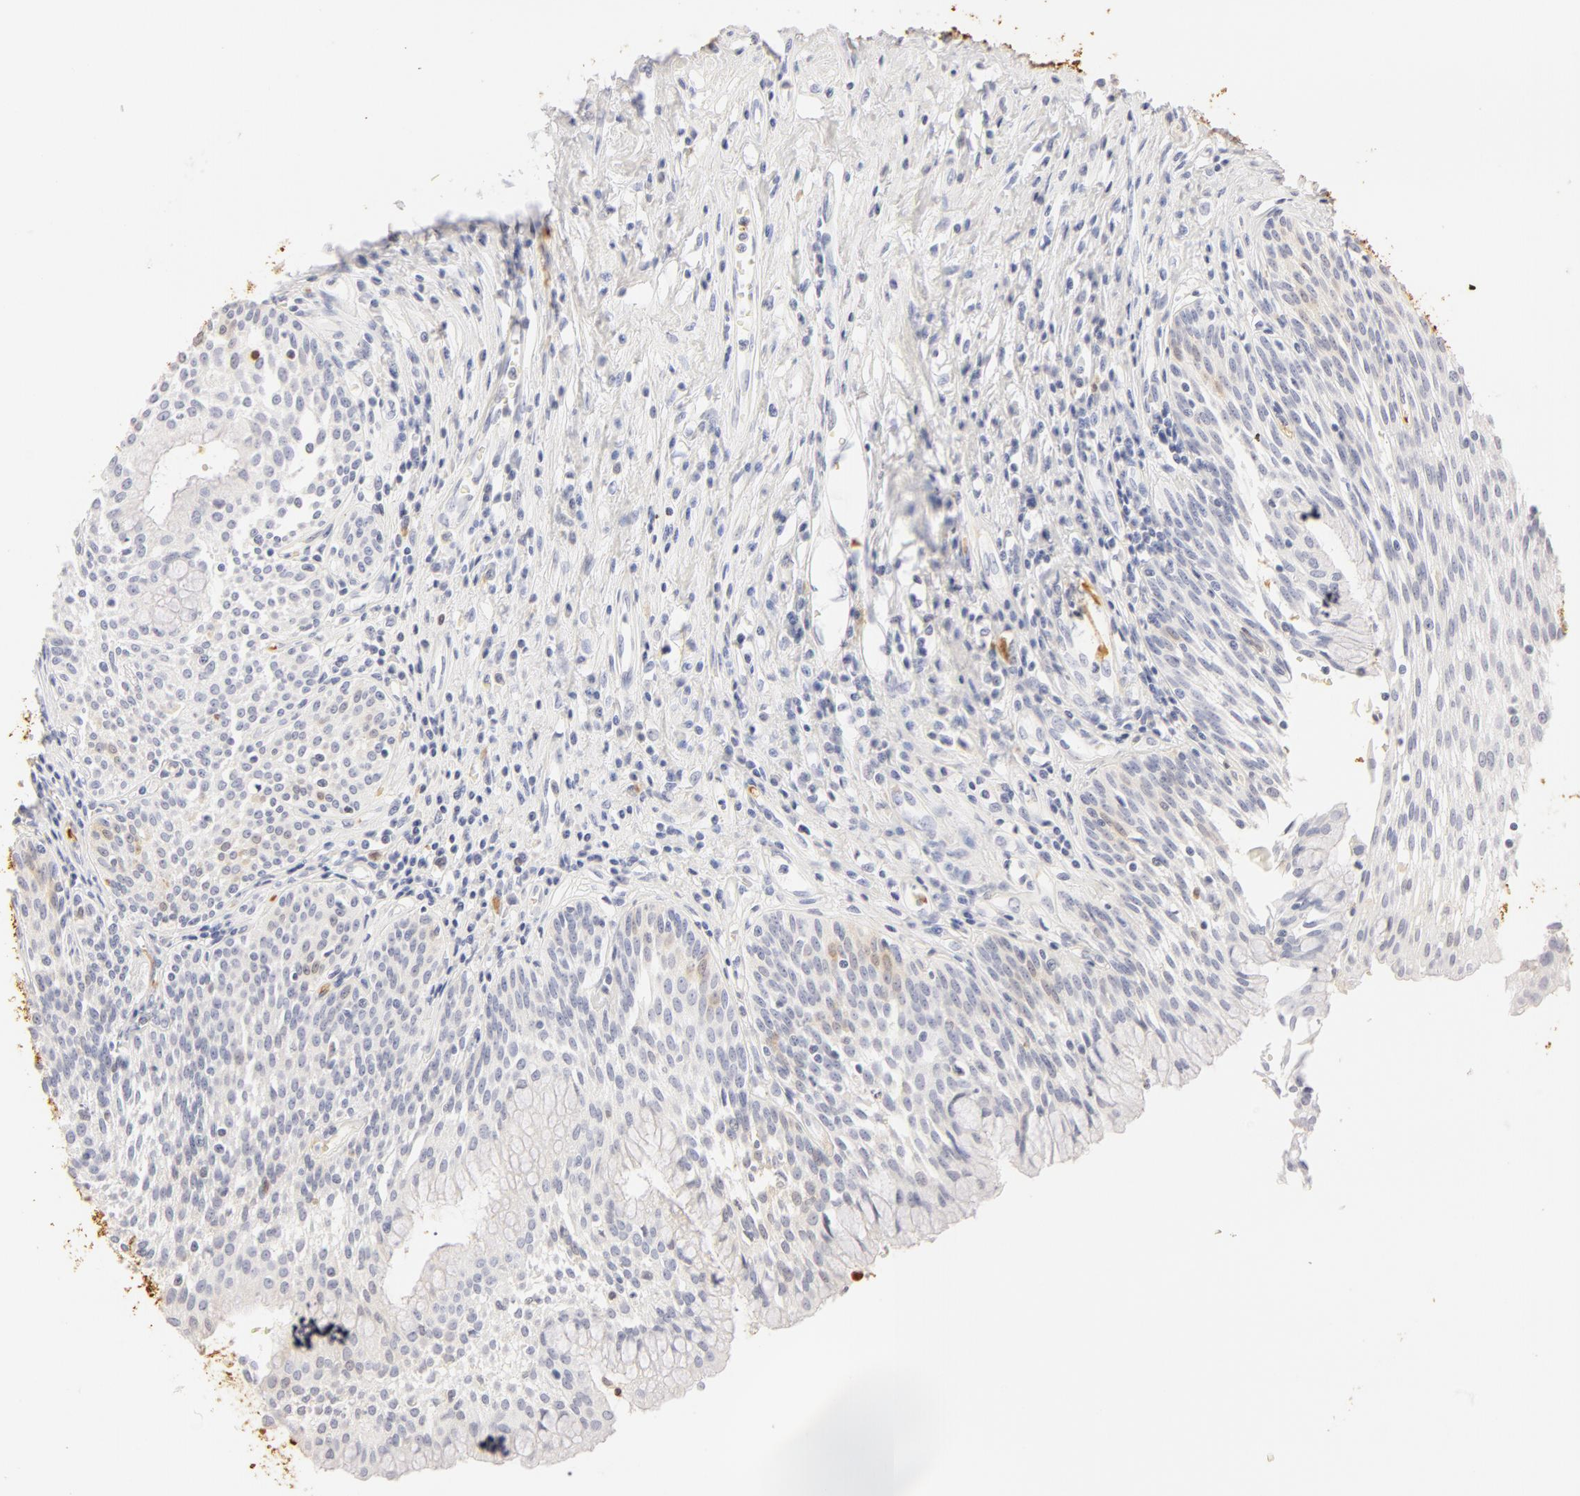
{"staining": {"intensity": "negative", "quantity": "none", "location": "none"}, "tissue": "urinary bladder", "cell_type": "Urothelial cells", "image_type": "normal", "snomed": [{"axis": "morphology", "description": "Normal tissue, NOS"}, {"axis": "topography", "description": "Urinary bladder"}], "caption": "Urothelial cells show no significant positivity in normal urinary bladder. (IHC, brightfield microscopy, high magnification).", "gene": "CA2", "patient": {"sex": "female", "age": 39}}